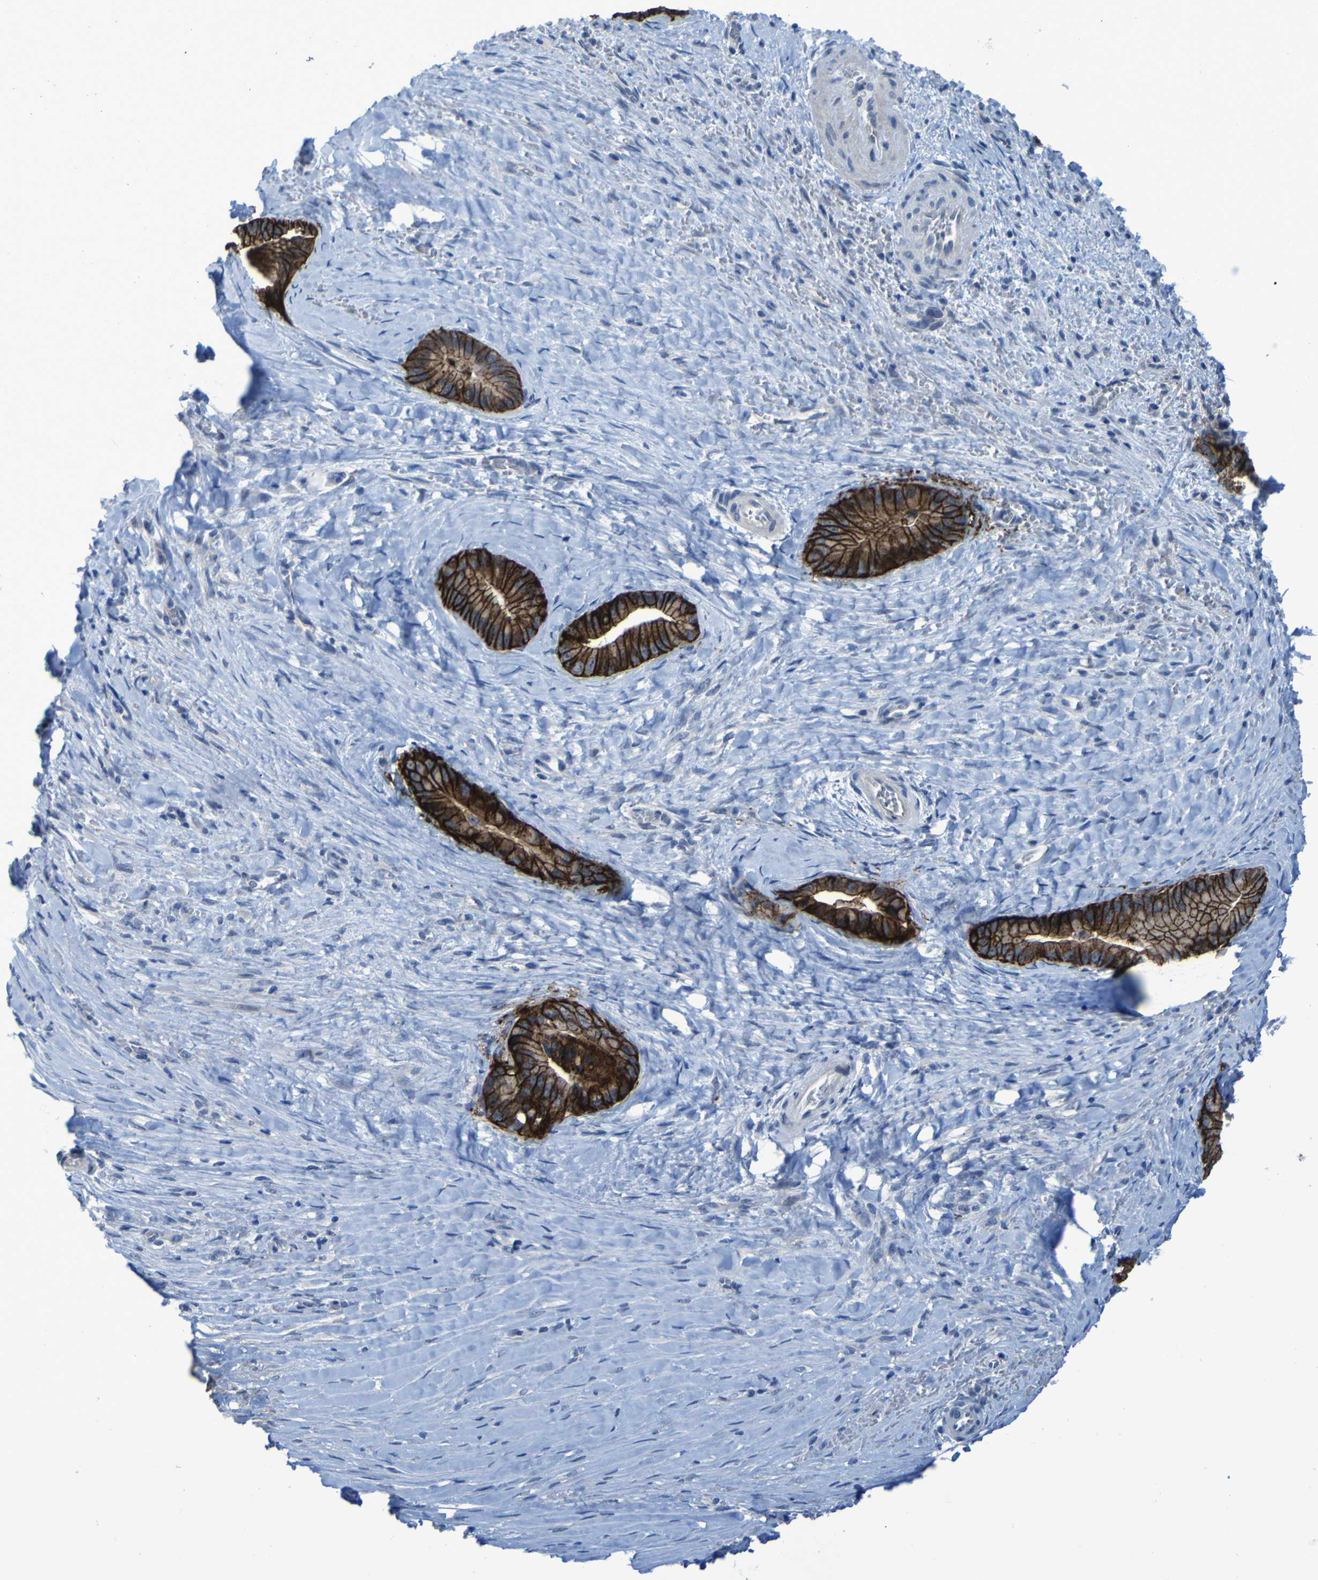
{"staining": {"intensity": "strong", "quantity": ">75%", "location": "cytoplasmic/membranous"}, "tissue": "liver cancer", "cell_type": "Tumor cells", "image_type": "cancer", "snomed": [{"axis": "morphology", "description": "Cholangiocarcinoma"}, {"axis": "topography", "description": "Liver"}], "caption": "Protein staining of cholangiocarcinoma (liver) tissue shows strong cytoplasmic/membranous expression in approximately >75% of tumor cells. (Brightfield microscopy of DAB IHC at high magnification).", "gene": "CLDN18", "patient": {"sex": "female", "age": 55}}